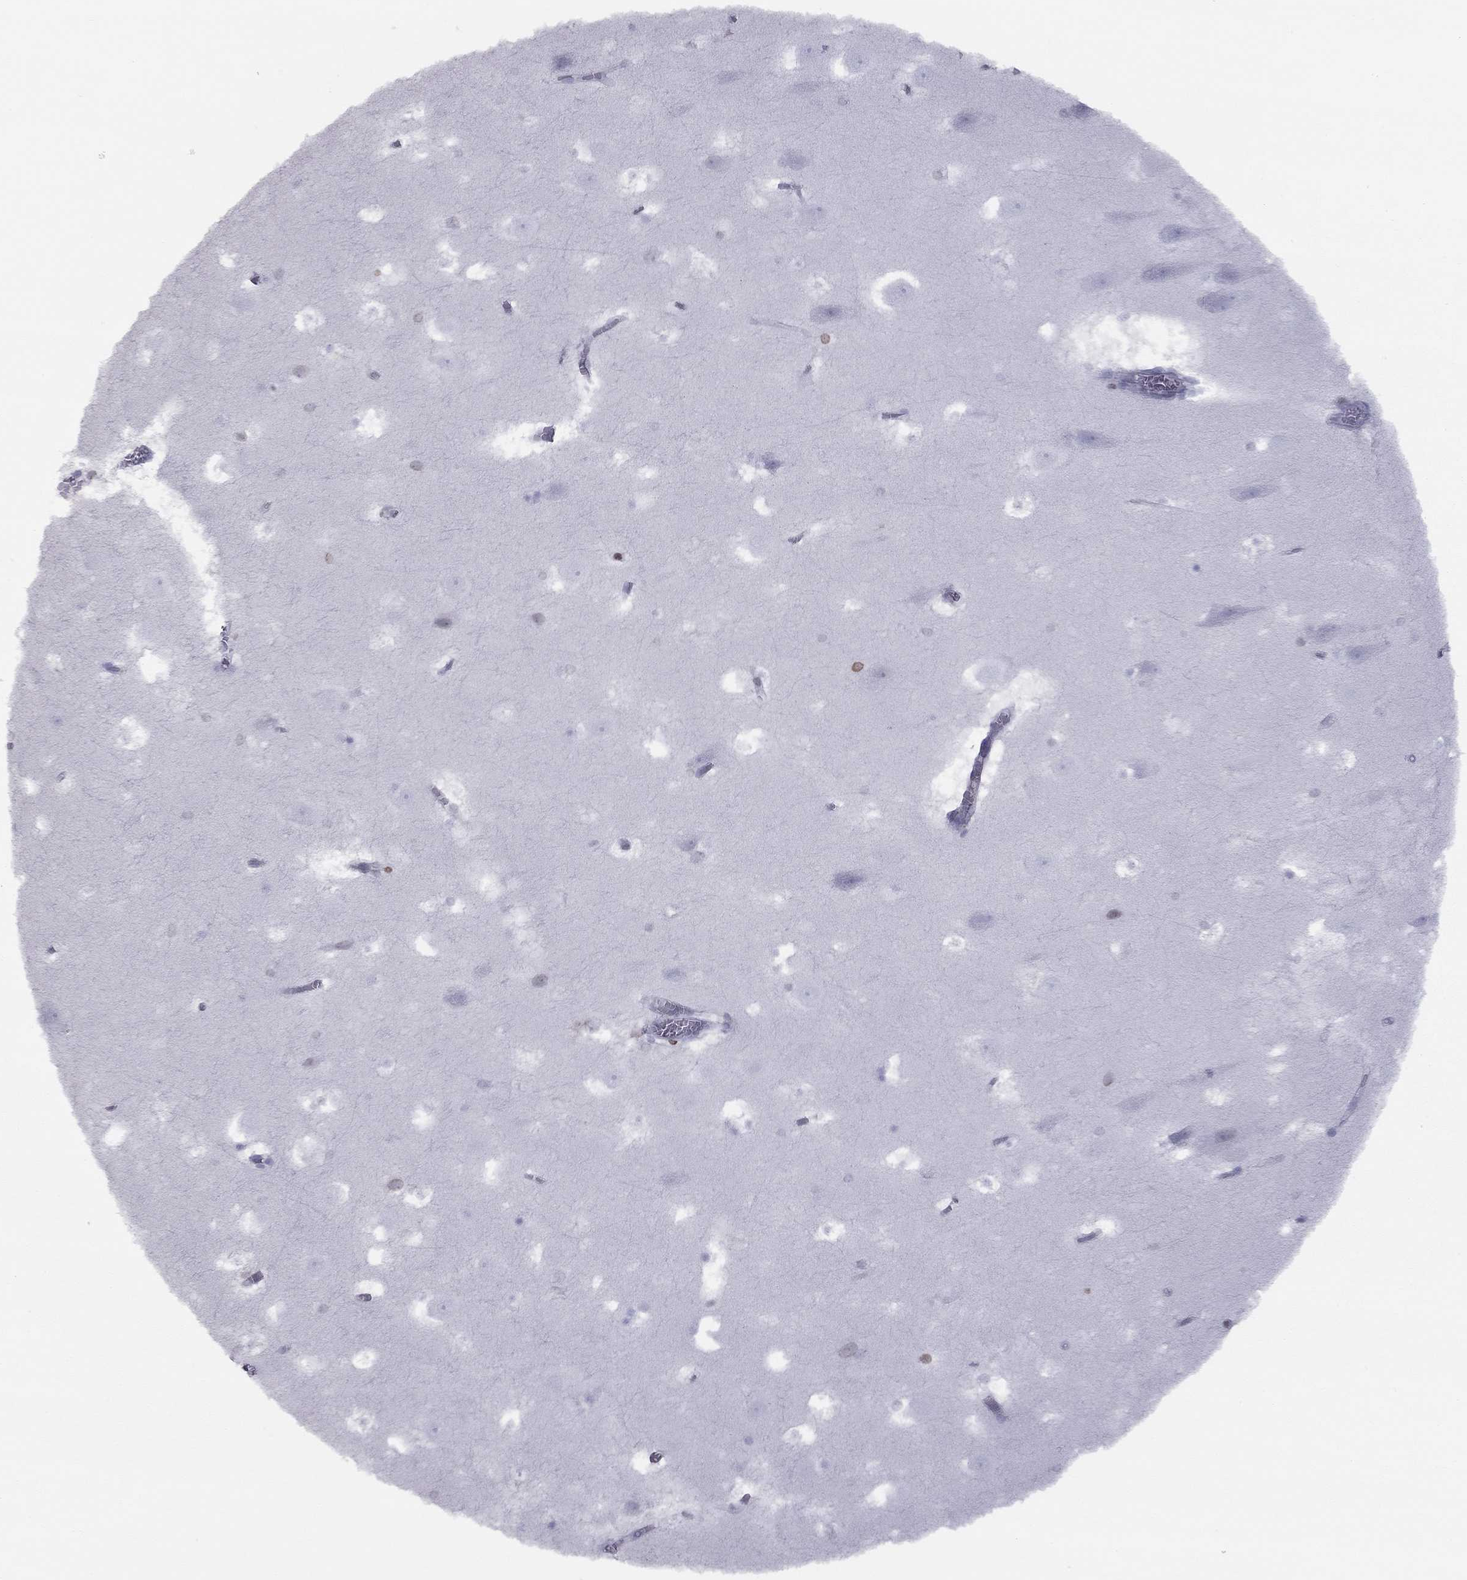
{"staining": {"intensity": "negative", "quantity": "none", "location": "none"}, "tissue": "hippocampus", "cell_type": "Glial cells", "image_type": "normal", "snomed": [{"axis": "morphology", "description": "Normal tissue, NOS"}, {"axis": "topography", "description": "Hippocampus"}], "caption": "Hippocampus was stained to show a protein in brown. There is no significant staining in glial cells. The staining is performed using DAB brown chromogen with nuclei counter-stained in using hematoxylin.", "gene": "ESPL1", "patient": {"sex": "male", "age": 45}}